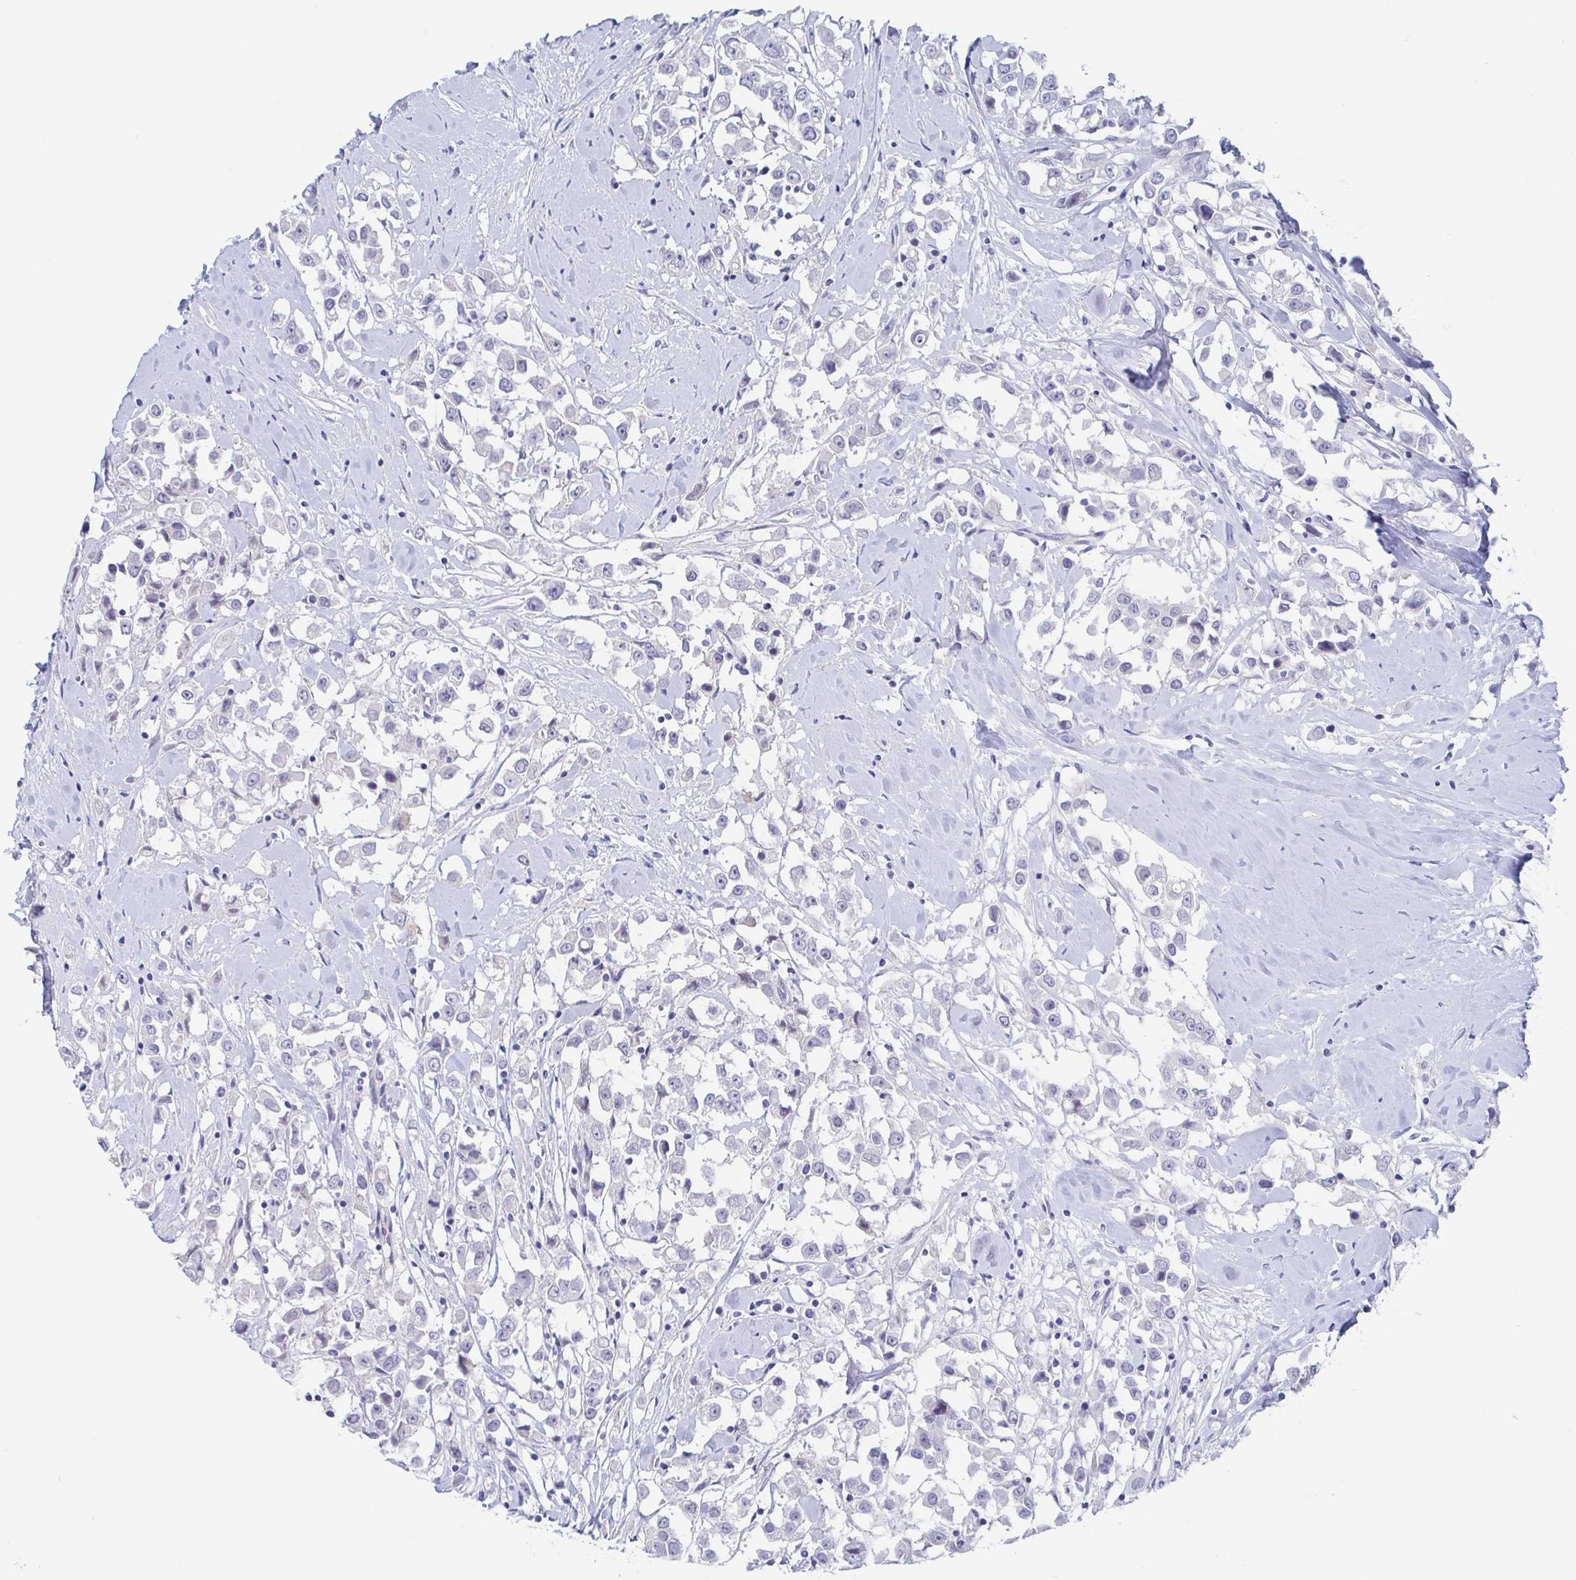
{"staining": {"intensity": "negative", "quantity": "none", "location": "none"}, "tissue": "breast cancer", "cell_type": "Tumor cells", "image_type": "cancer", "snomed": [{"axis": "morphology", "description": "Duct carcinoma"}, {"axis": "topography", "description": "Breast"}], "caption": "Human breast cancer (intraductal carcinoma) stained for a protein using immunohistochemistry shows no positivity in tumor cells.", "gene": "TEX12", "patient": {"sex": "female", "age": 61}}